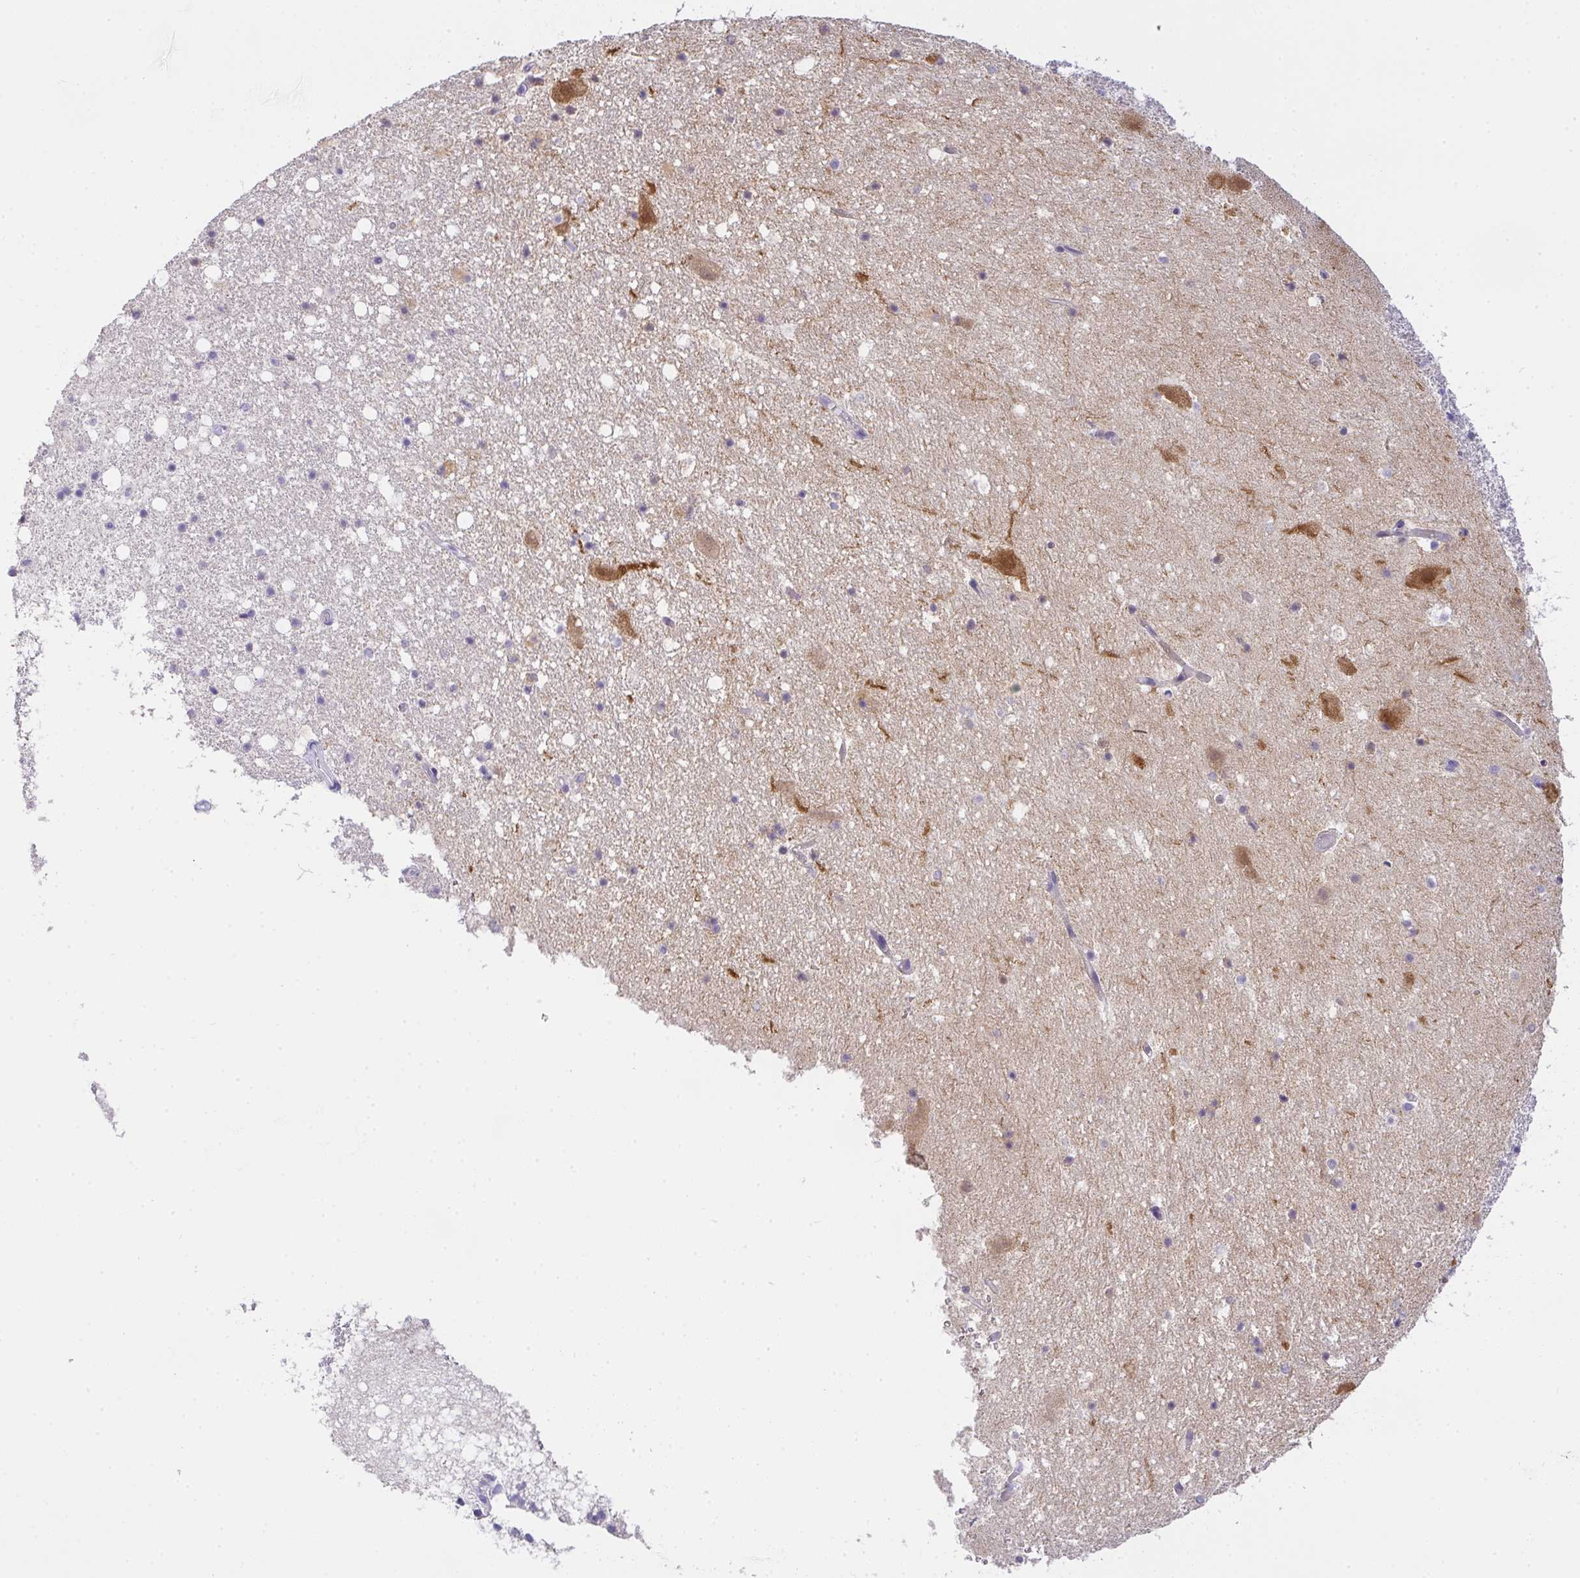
{"staining": {"intensity": "negative", "quantity": "none", "location": "none"}, "tissue": "hippocampus", "cell_type": "Glial cells", "image_type": "normal", "snomed": [{"axis": "morphology", "description": "Normal tissue, NOS"}, {"axis": "topography", "description": "Hippocampus"}], "caption": "Immunohistochemical staining of normal hippocampus demonstrates no significant expression in glial cells.", "gene": "COX7B", "patient": {"sex": "female", "age": 42}}